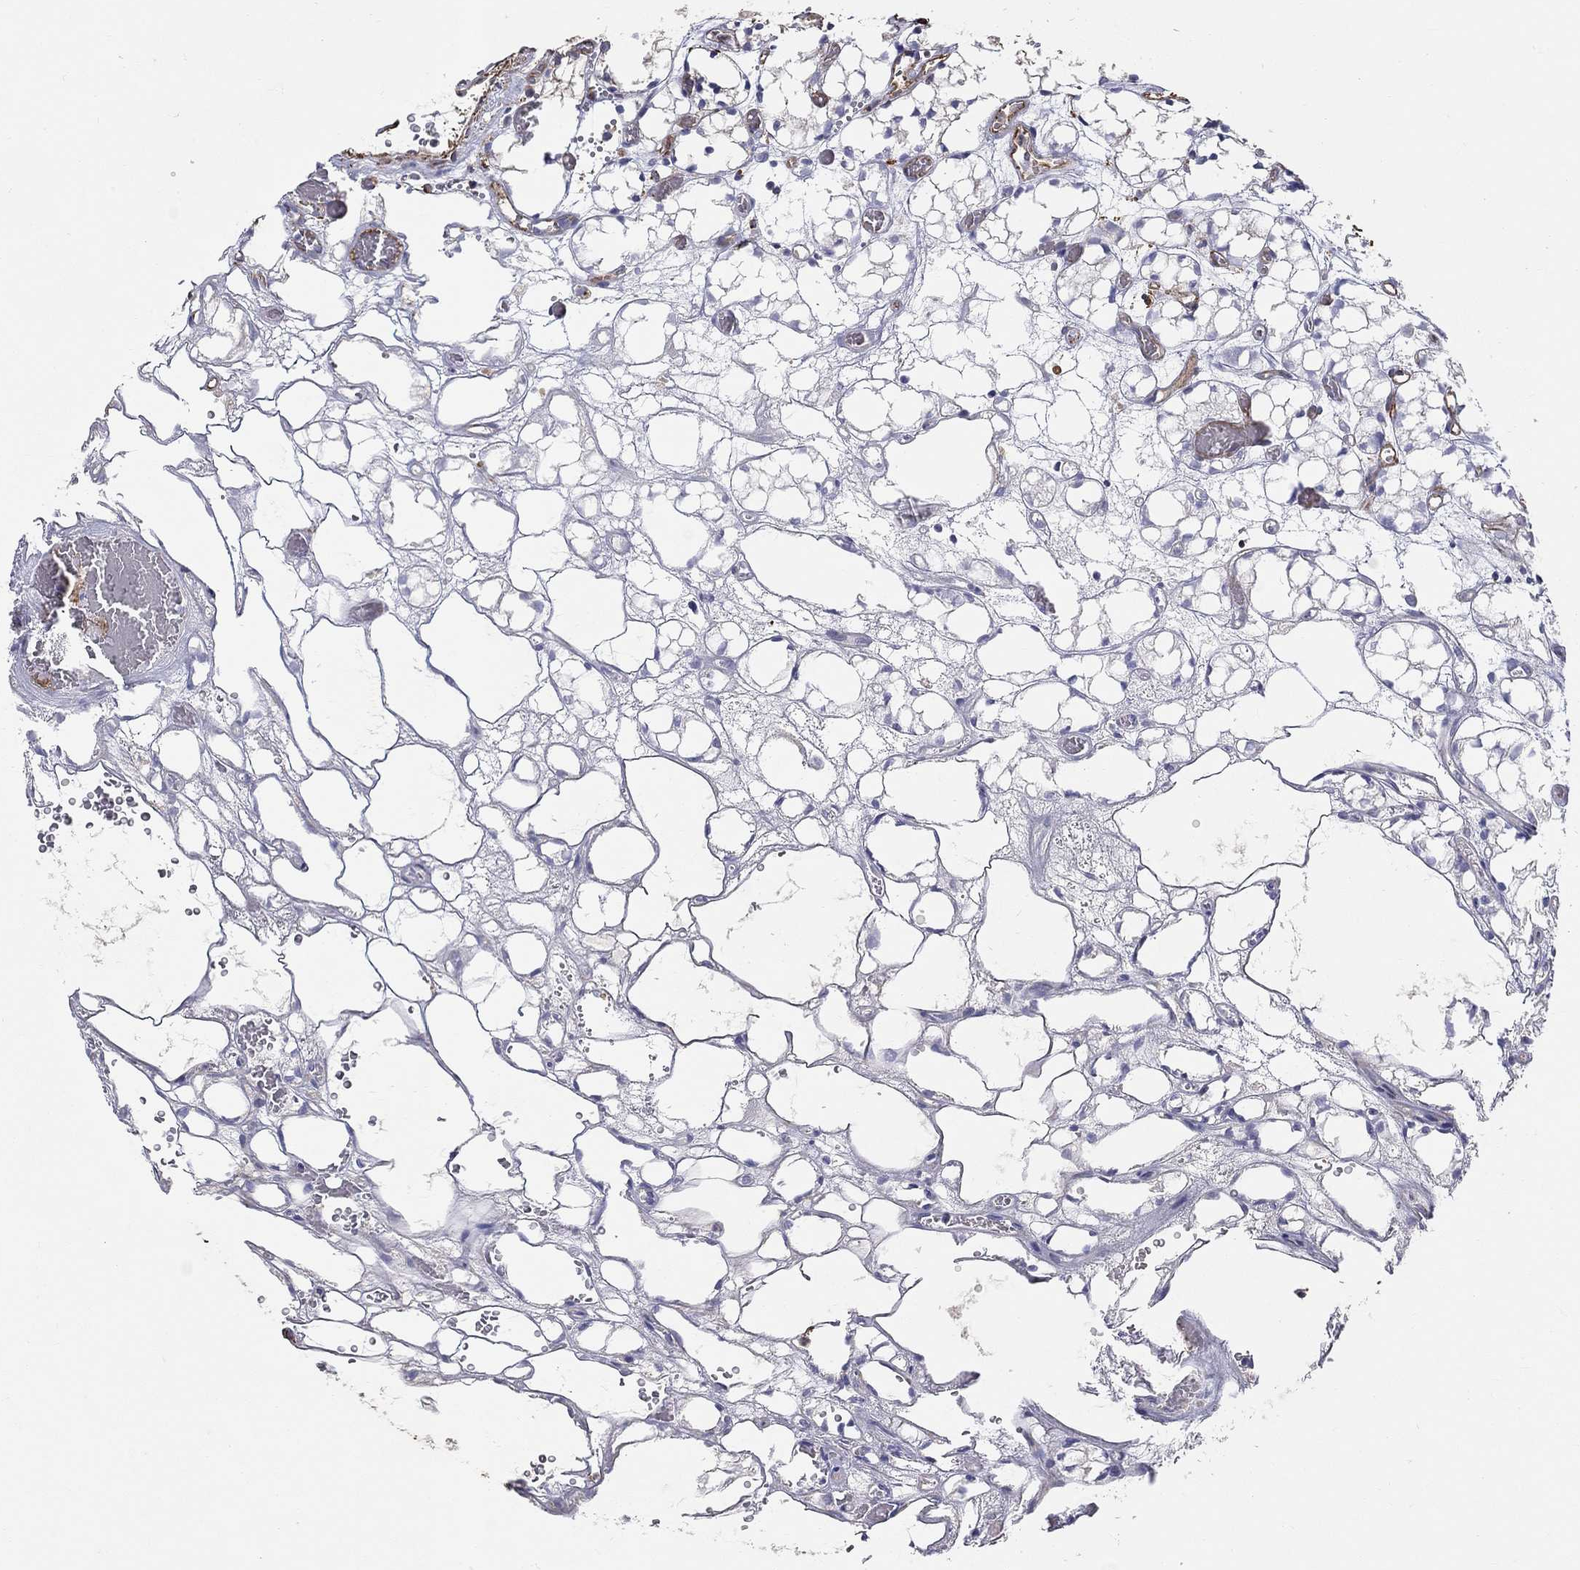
{"staining": {"intensity": "negative", "quantity": "none", "location": "none"}, "tissue": "renal cancer", "cell_type": "Tumor cells", "image_type": "cancer", "snomed": [{"axis": "morphology", "description": "Adenocarcinoma, NOS"}, {"axis": "topography", "description": "Kidney"}], "caption": "Human renal cancer stained for a protein using IHC demonstrates no staining in tumor cells.", "gene": "NPHP1", "patient": {"sex": "female", "age": 69}}